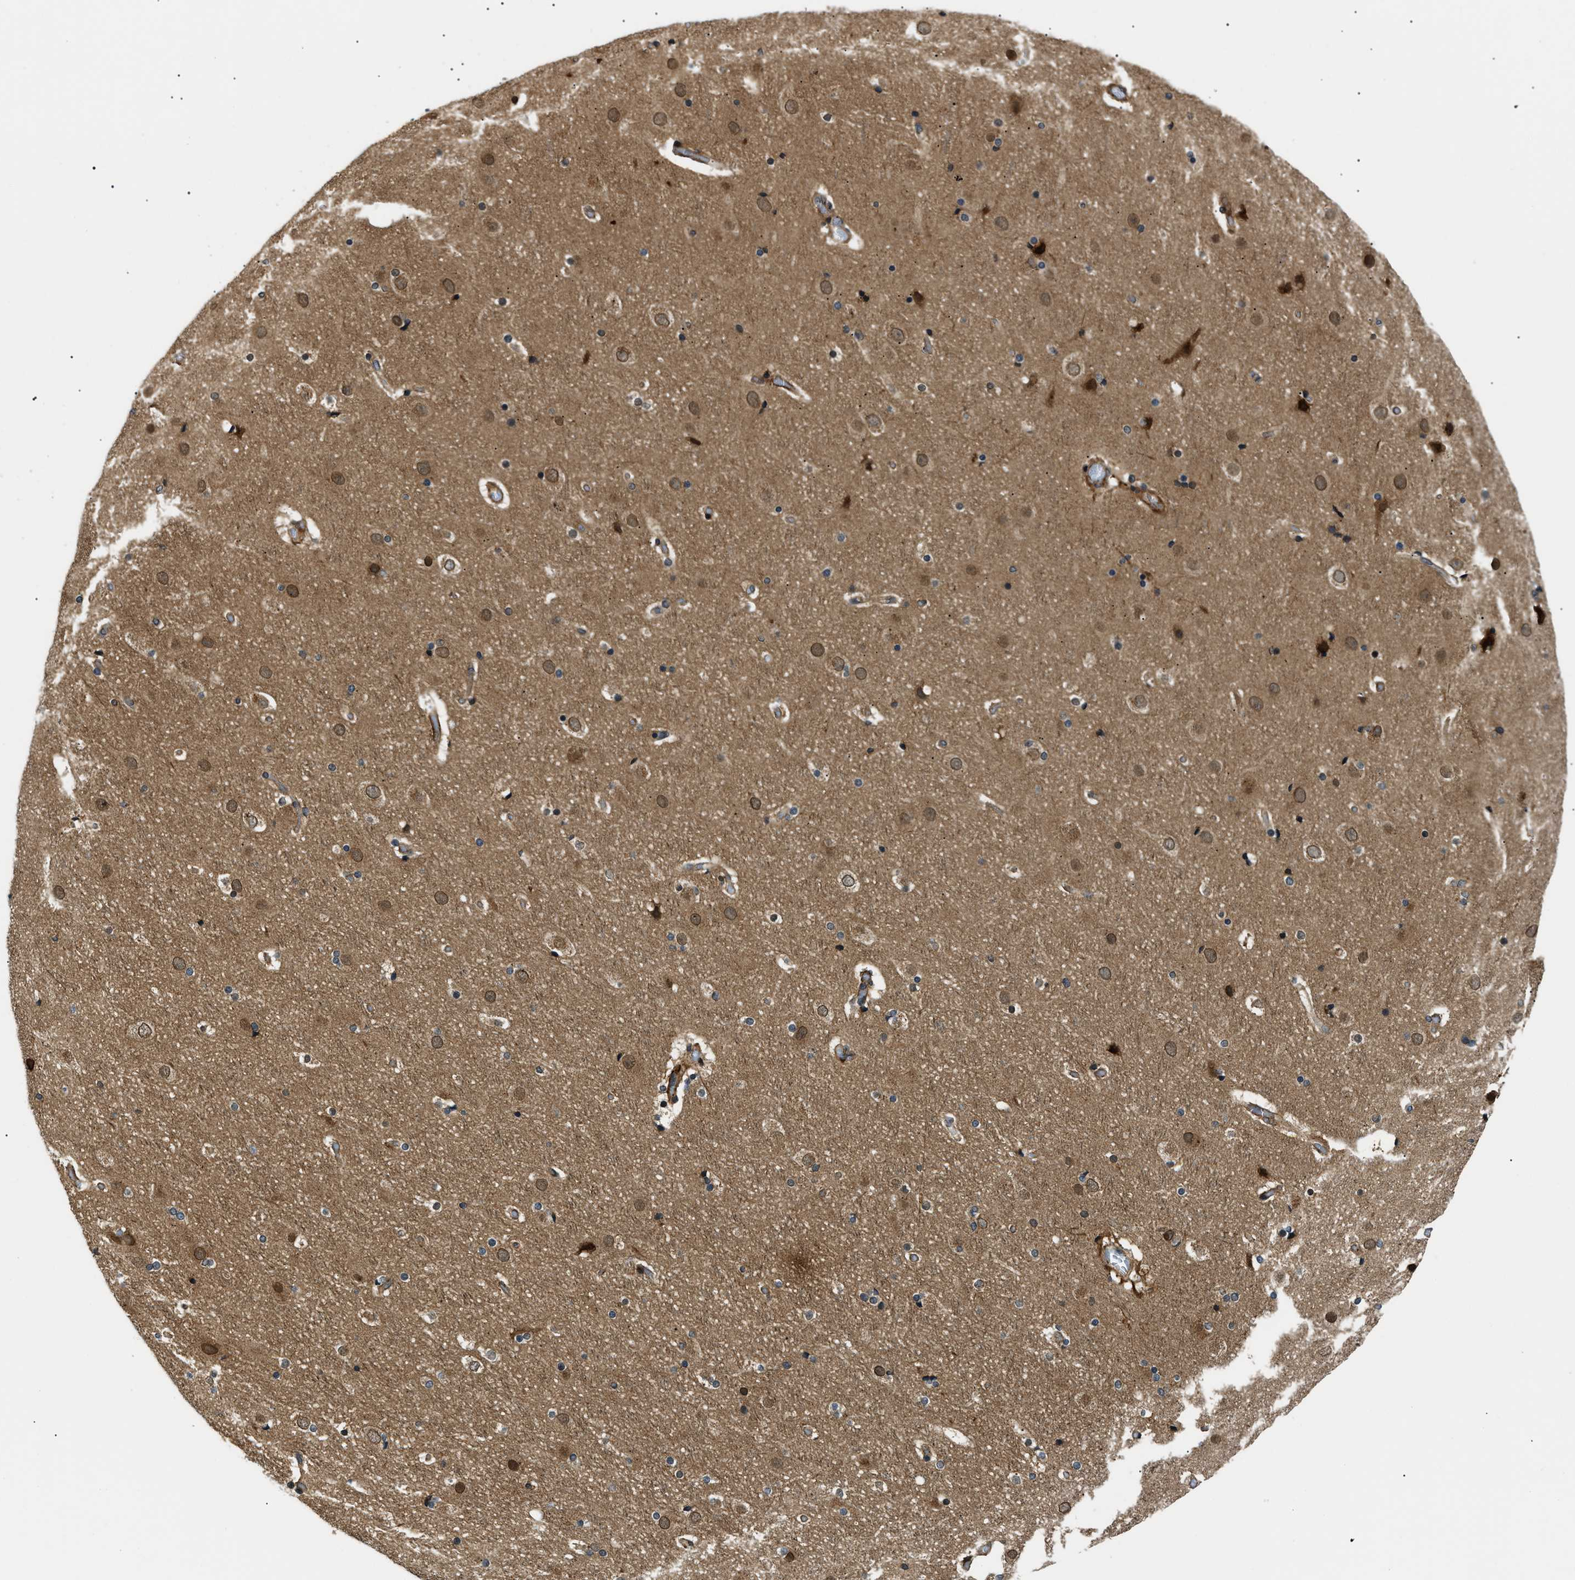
{"staining": {"intensity": "moderate", "quantity": ">75%", "location": "cytoplasmic/membranous"}, "tissue": "cerebral cortex", "cell_type": "Endothelial cells", "image_type": "normal", "snomed": [{"axis": "morphology", "description": "Normal tissue, NOS"}, {"axis": "topography", "description": "Cerebral cortex"}], "caption": "A brown stain shows moderate cytoplasmic/membranous expression of a protein in endothelial cells of unremarkable cerebral cortex. The protein is shown in brown color, while the nuclei are stained blue.", "gene": "ATP6AP1", "patient": {"sex": "male", "age": 57}}